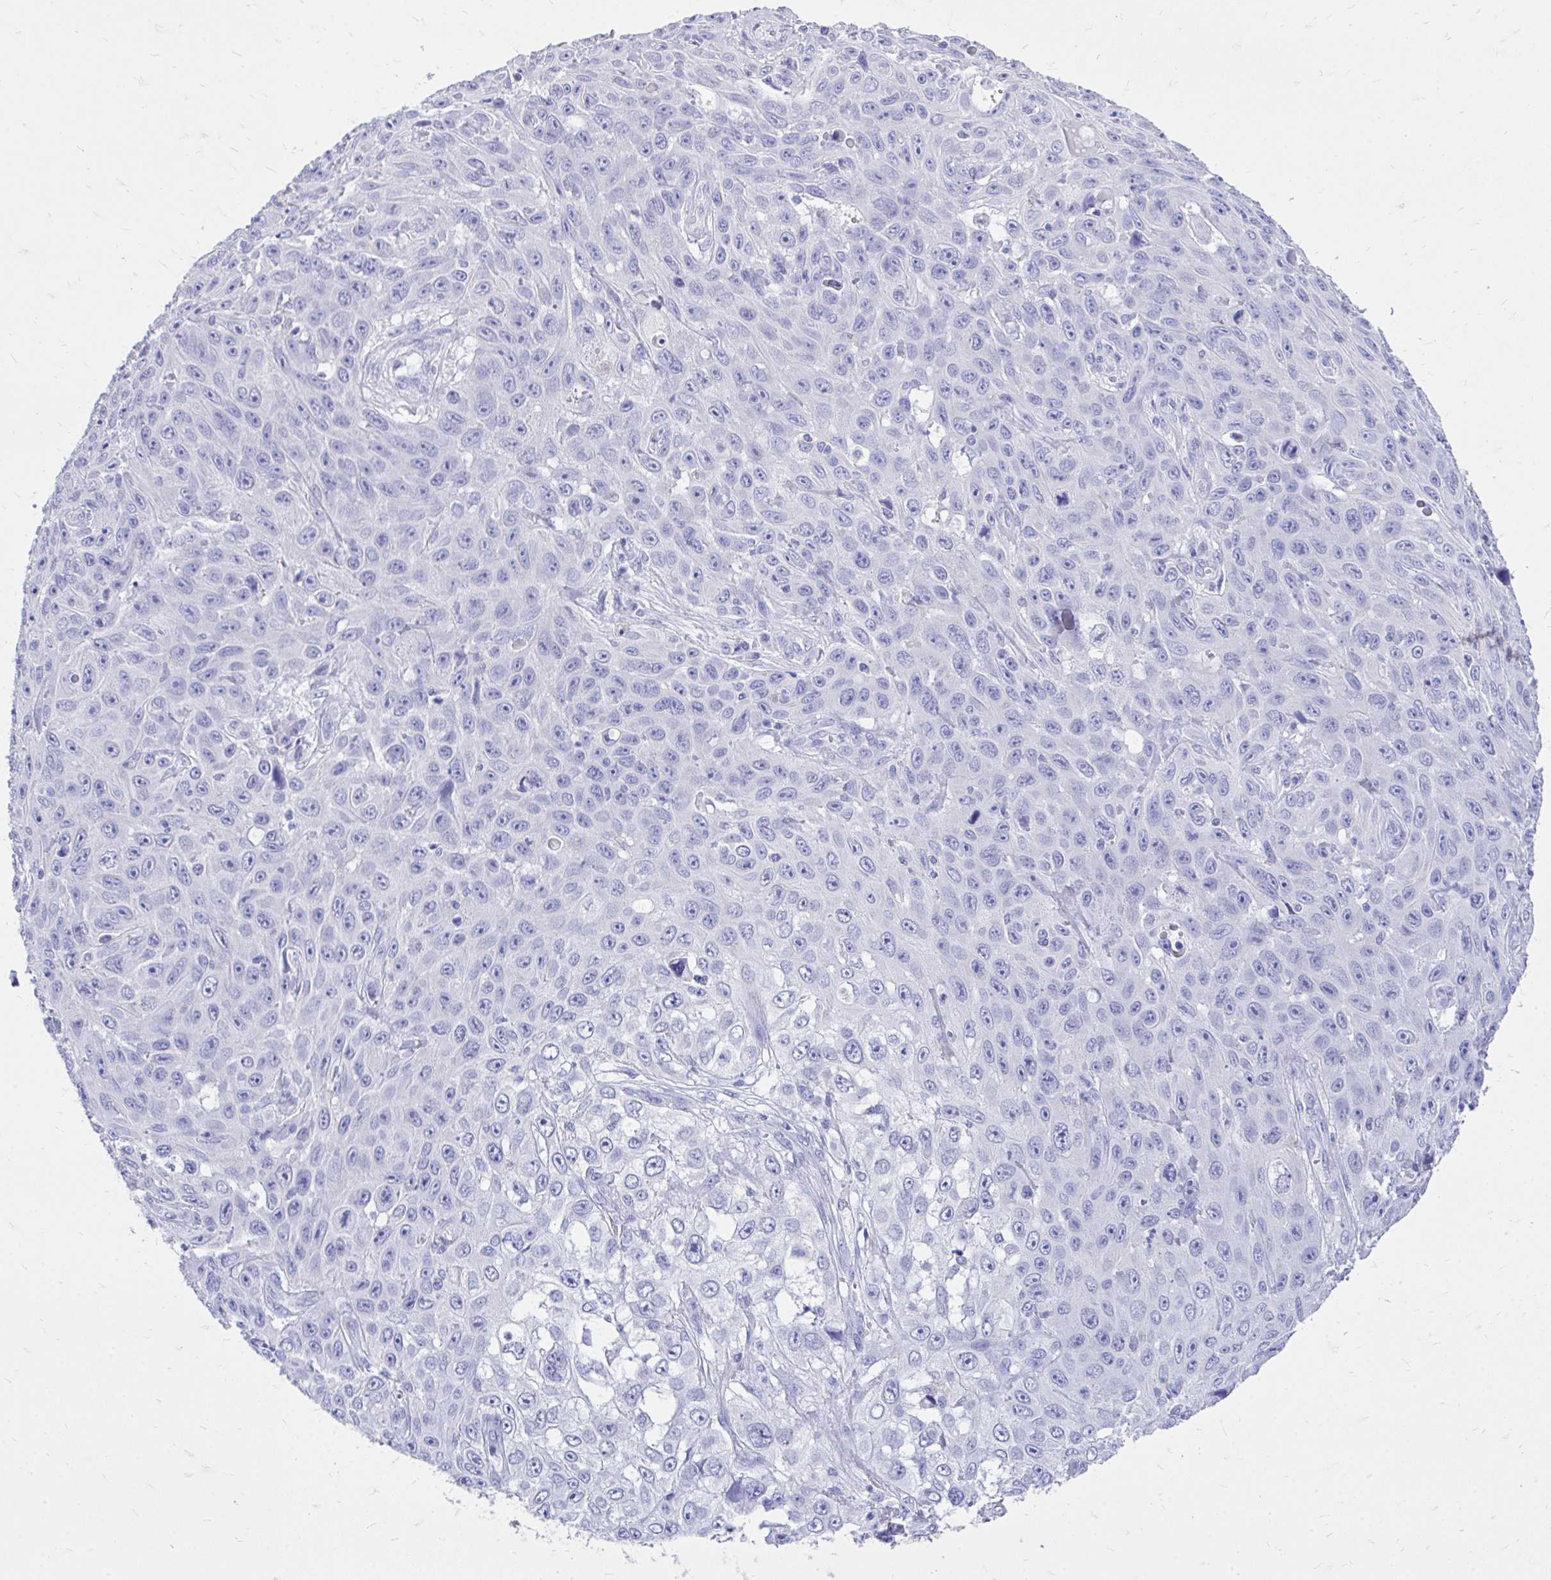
{"staining": {"intensity": "negative", "quantity": "none", "location": "none"}, "tissue": "skin cancer", "cell_type": "Tumor cells", "image_type": "cancer", "snomed": [{"axis": "morphology", "description": "Squamous cell carcinoma, NOS"}, {"axis": "topography", "description": "Skin"}], "caption": "Immunohistochemical staining of human skin cancer (squamous cell carcinoma) shows no significant positivity in tumor cells.", "gene": "MON1A", "patient": {"sex": "male", "age": 82}}